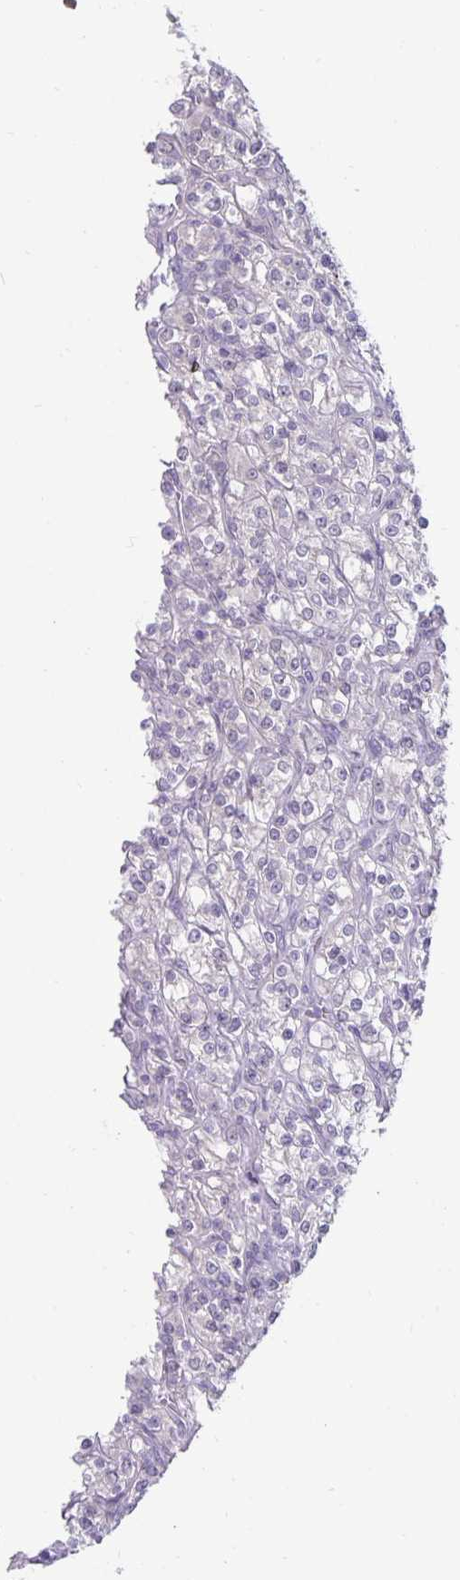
{"staining": {"intensity": "negative", "quantity": "none", "location": "none"}, "tissue": "renal cancer", "cell_type": "Tumor cells", "image_type": "cancer", "snomed": [{"axis": "morphology", "description": "Adenocarcinoma, NOS"}, {"axis": "topography", "description": "Kidney"}], "caption": "The image shows no staining of tumor cells in renal adenocarcinoma.", "gene": "CDKN2B", "patient": {"sex": "male", "age": 77}}